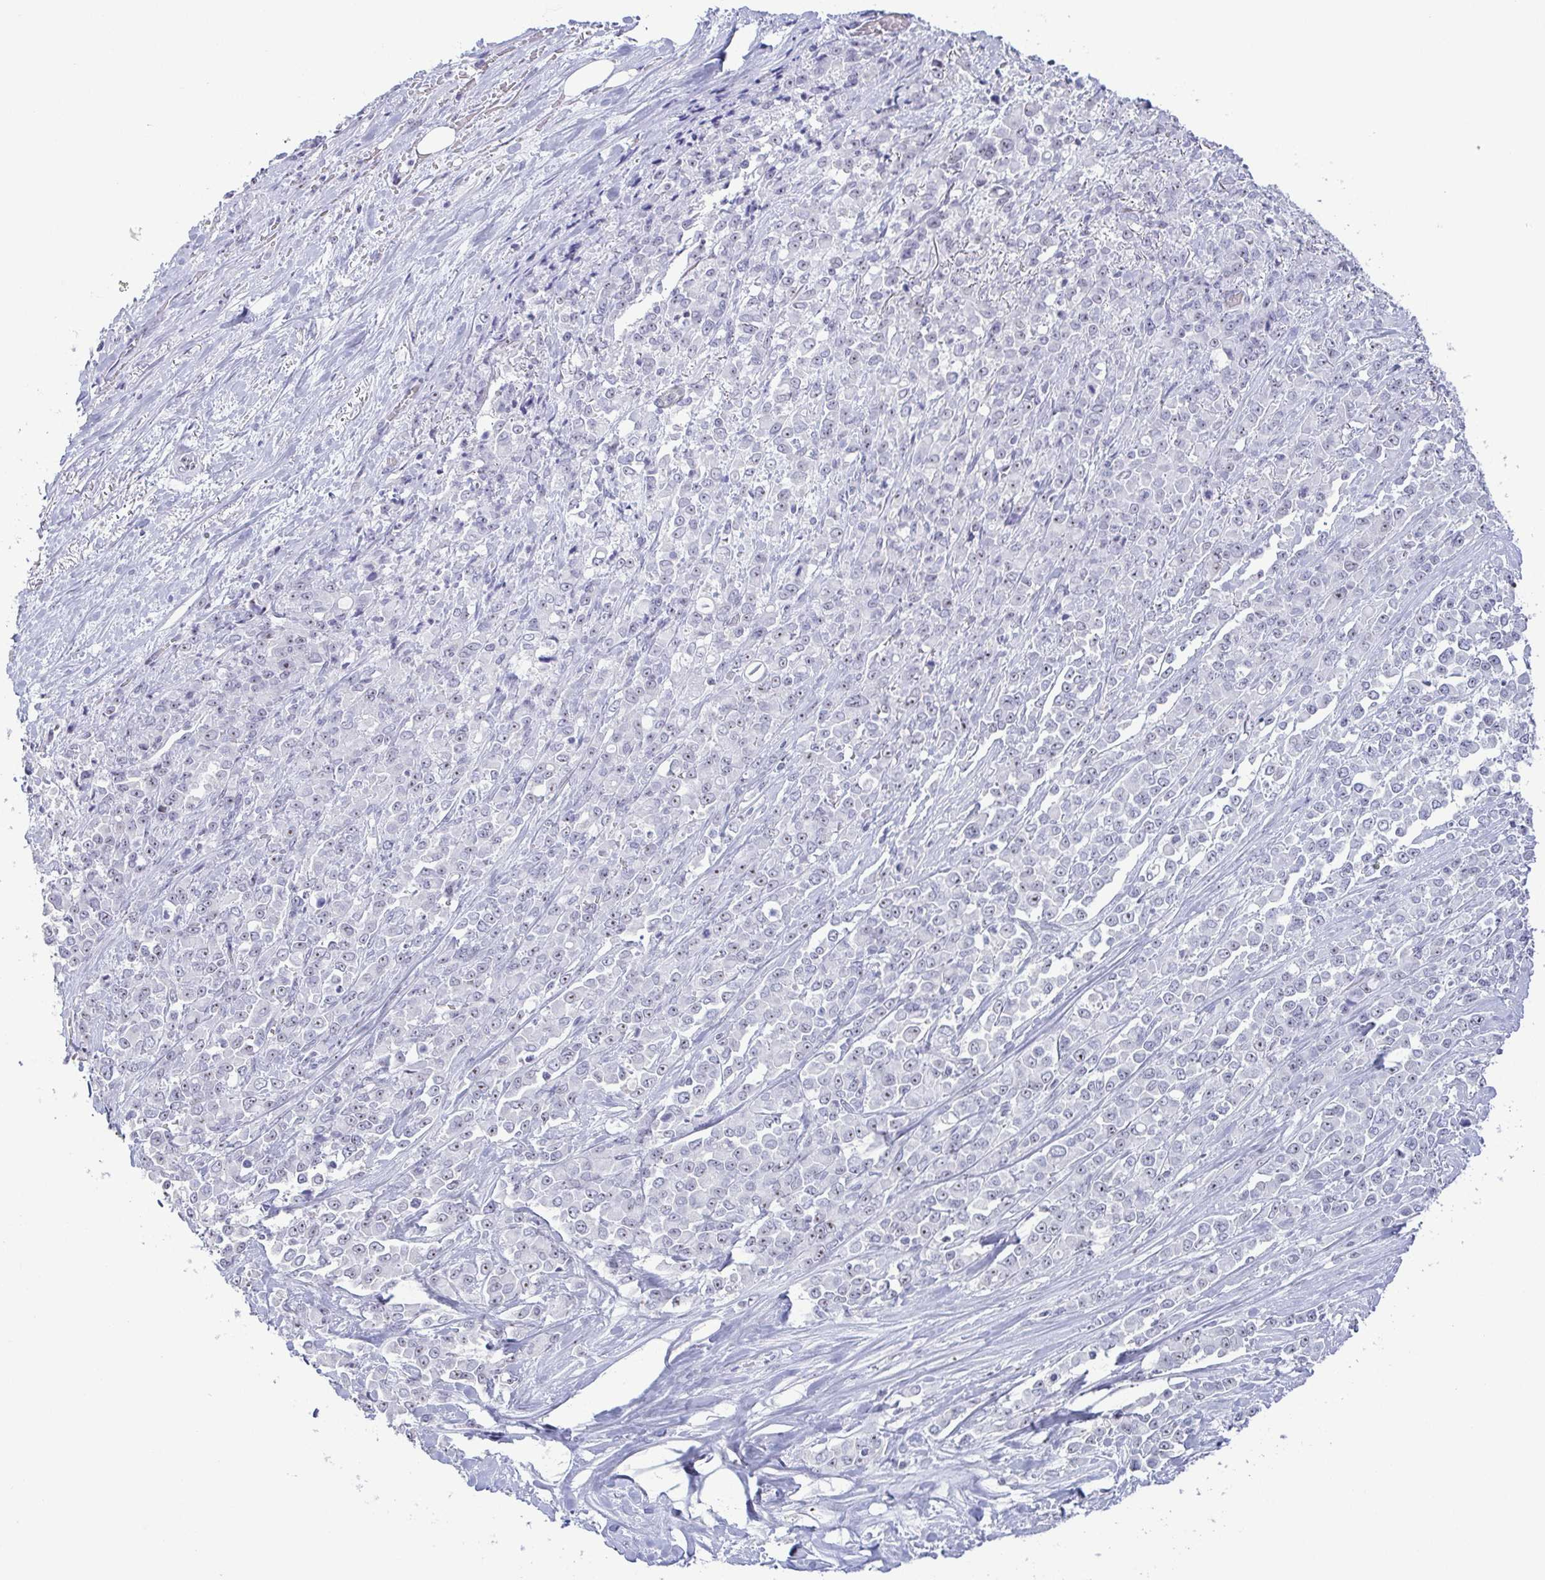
{"staining": {"intensity": "negative", "quantity": "none", "location": "none"}, "tissue": "stomach cancer", "cell_type": "Tumor cells", "image_type": "cancer", "snomed": [{"axis": "morphology", "description": "Adenocarcinoma, NOS"}, {"axis": "topography", "description": "Stomach"}], "caption": "Tumor cells are negative for protein expression in human adenocarcinoma (stomach).", "gene": "BZW1", "patient": {"sex": "female", "age": 76}}